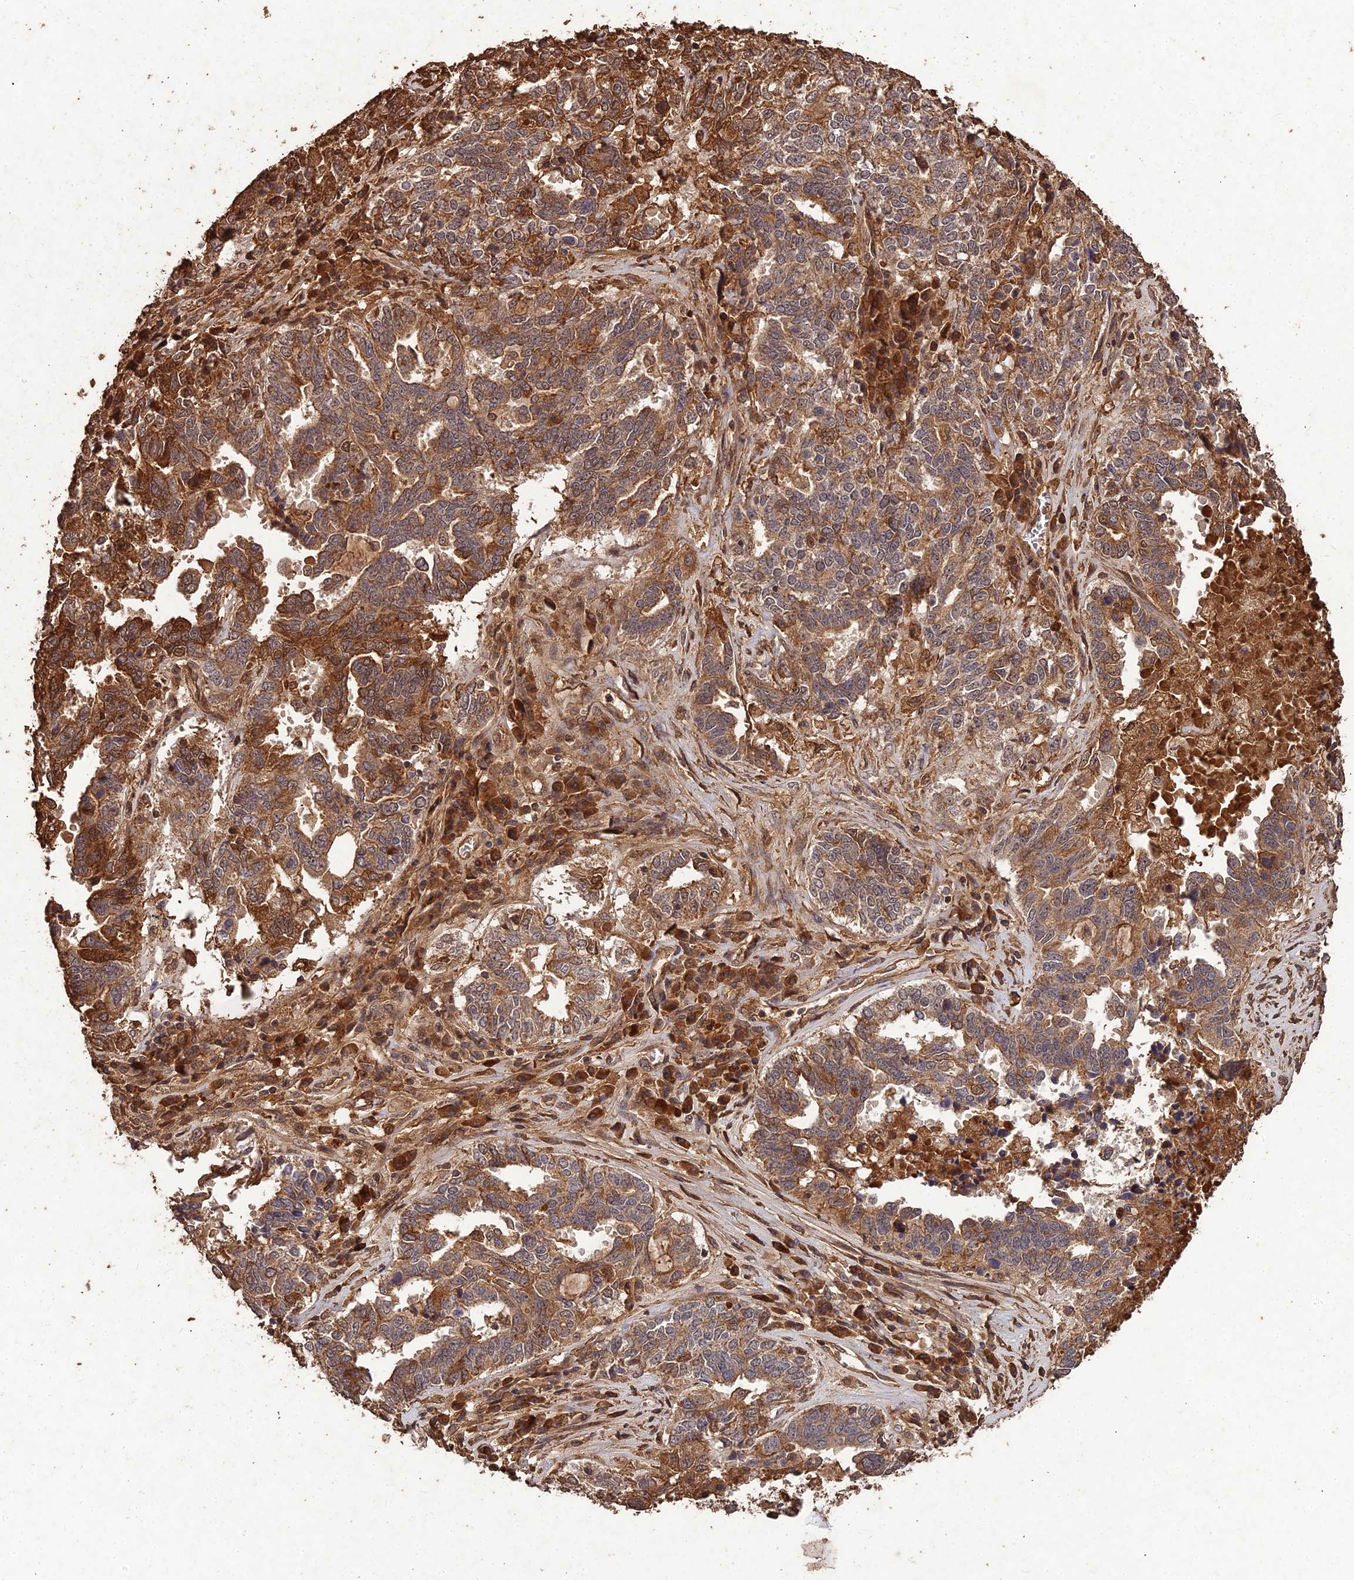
{"staining": {"intensity": "moderate", "quantity": ">75%", "location": "cytoplasmic/membranous"}, "tissue": "ovarian cancer", "cell_type": "Tumor cells", "image_type": "cancer", "snomed": [{"axis": "morphology", "description": "Carcinoma, endometroid"}, {"axis": "topography", "description": "Ovary"}], "caption": "IHC of human ovarian cancer (endometroid carcinoma) shows medium levels of moderate cytoplasmic/membranous positivity in about >75% of tumor cells.", "gene": "SYMPK", "patient": {"sex": "female", "age": 62}}